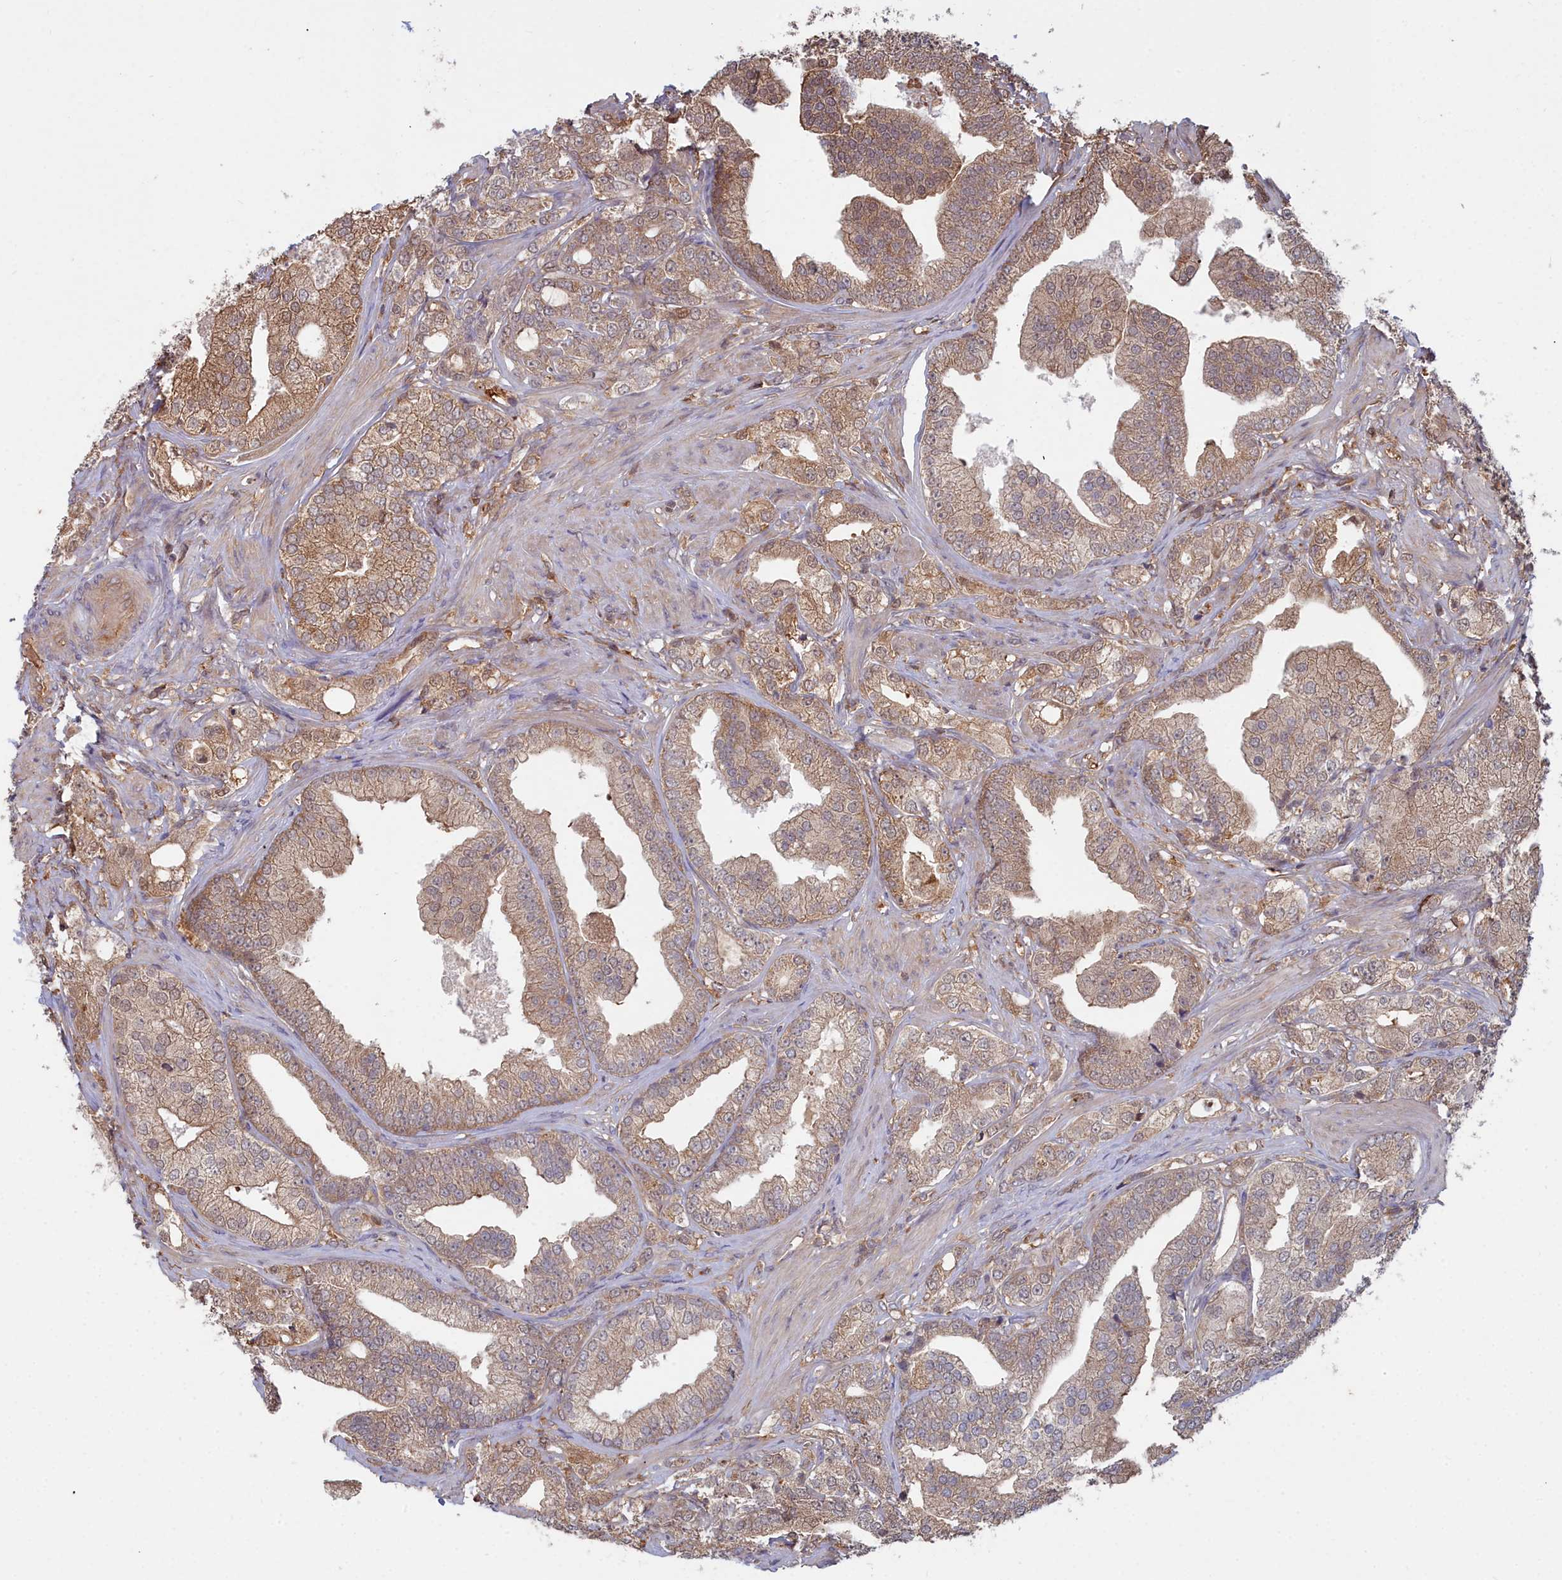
{"staining": {"intensity": "moderate", "quantity": ">75%", "location": "cytoplasmic/membranous"}, "tissue": "prostate cancer", "cell_type": "Tumor cells", "image_type": "cancer", "snomed": [{"axis": "morphology", "description": "Adenocarcinoma, High grade"}, {"axis": "topography", "description": "Prostate"}], "caption": "Immunohistochemical staining of prostate cancer exhibits medium levels of moderate cytoplasmic/membranous protein staining in about >75% of tumor cells. (Brightfield microscopy of DAB IHC at high magnification).", "gene": "GFRA2", "patient": {"sex": "male", "age": 50}}